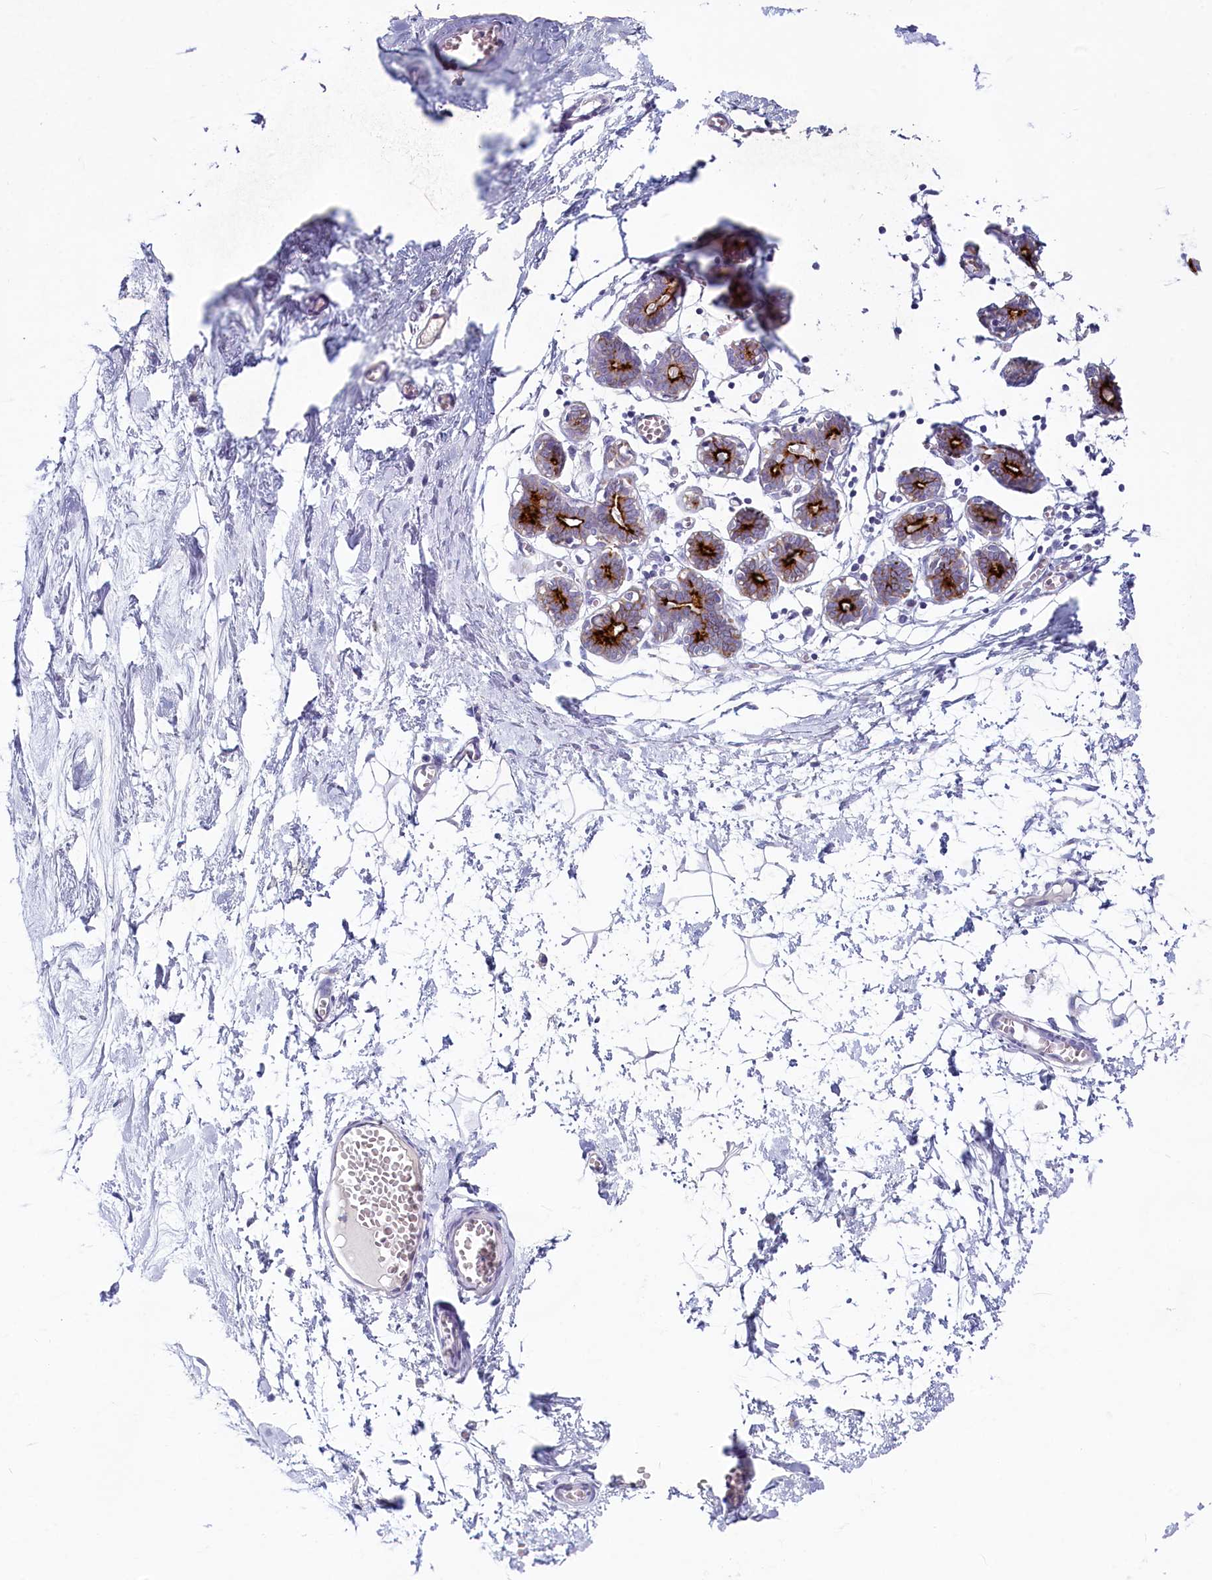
{"staining": {"intensity": "negative", "quantity": "none", "location": "none"}, "tissue": "breast", "cell_type": "Adipocytes", "image_type": "normal", "snomed": [{"axis": "morphology", "description": "Normal tissue, NOS"}, {"axis": "topography", "description": "Breast"}], "caption": "Immunohistochemistry micrograph of normal breast stained for a protein (brown), which displays no expression in adipocytes.", "gene": "INSC", "patient": {"sex": "female", "age": 27}}